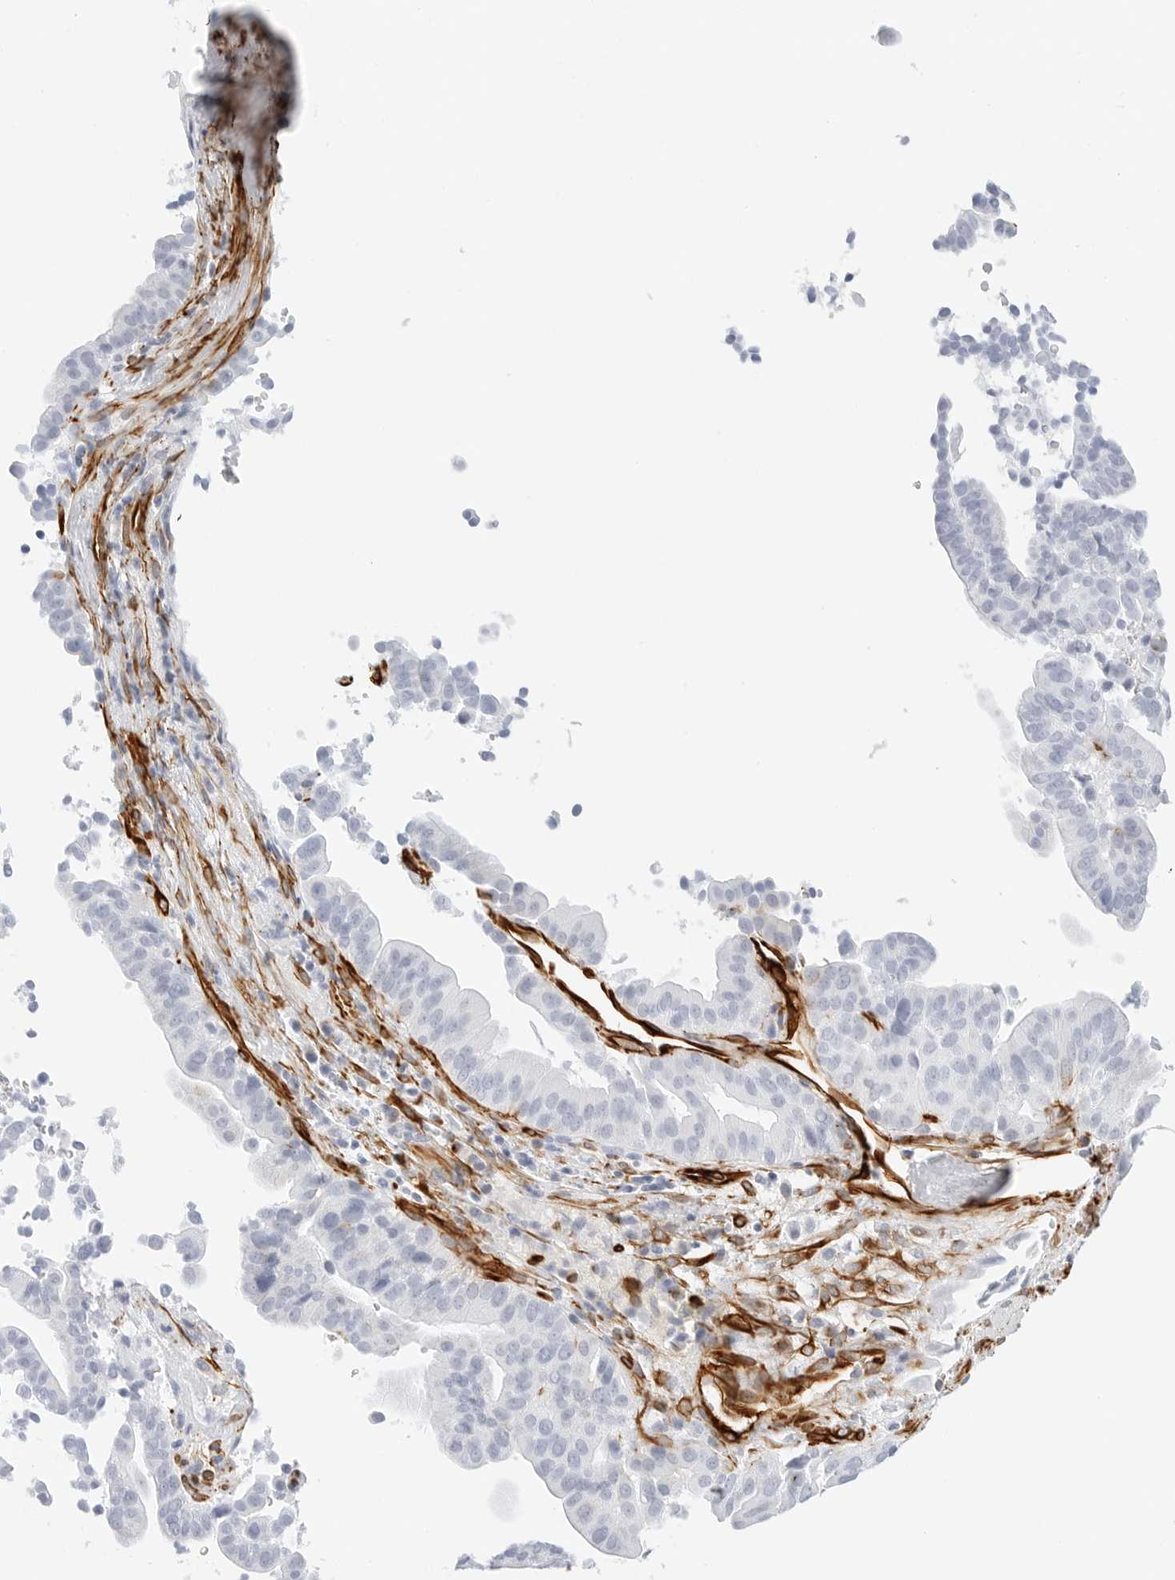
{"staining": {"intensity": "negative", "quantity": "none", "location": "none"}, "tissue": "liver cancer", "cell_type": "Tumor cells", "image_type": "cancer", "snomed": [{"axis": "morphology", "description": "Cholangiocarcinoma"}, {"axis": "topography", "description": "Liver"}], "caption": "Liver cholangiocarcinoma stained for a protein using immunohistochemistry (IHC) shows no positivity tumor cells.", "gene": "NES", "patient": {"sex": "female", "age": 75}}